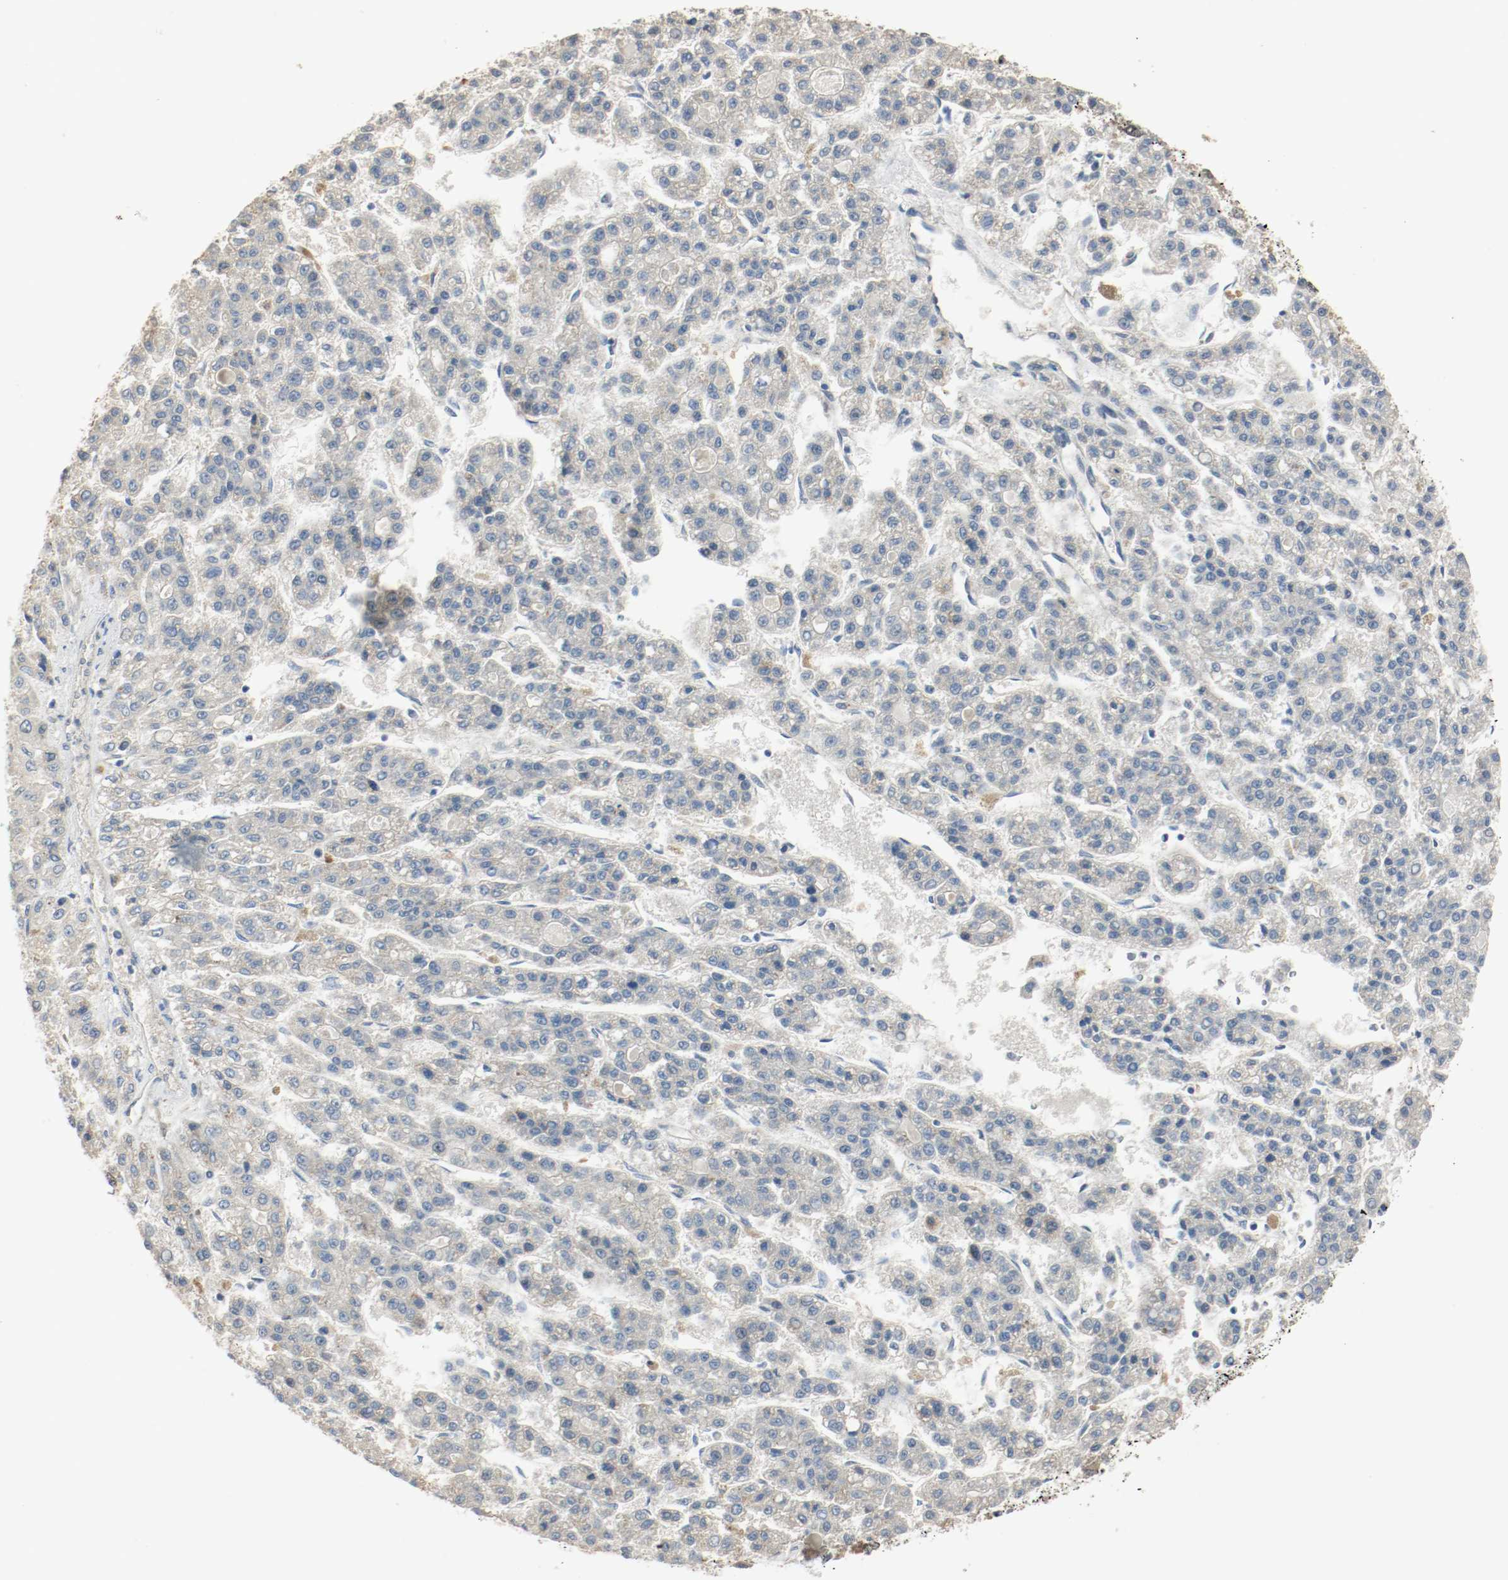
{"staining": {"intensity": "weak", "quantity": ">75%", "location": "cytoplasmic/membranous"}, "tissue": "liver cancer", "cell_type": "Tumor cells", "image_type": "cancer", "snomed": [{"axis": "morphology", "description": "Carcinoma, Hepatocellular, NOS"}, {"axis": "topography", "description": "Liver"}], "caption": "Protein staining of hepatocellular carcinoma (liver) tissue demonstrates weak cytoplasmic/membranous expression in about >75% of tumor cells. Immunohistochemistry stains the protein of interest in brown and the nuclei are stained blue.", "gene": "MELTF", "patient": {"sex": "male", "age": 70}}